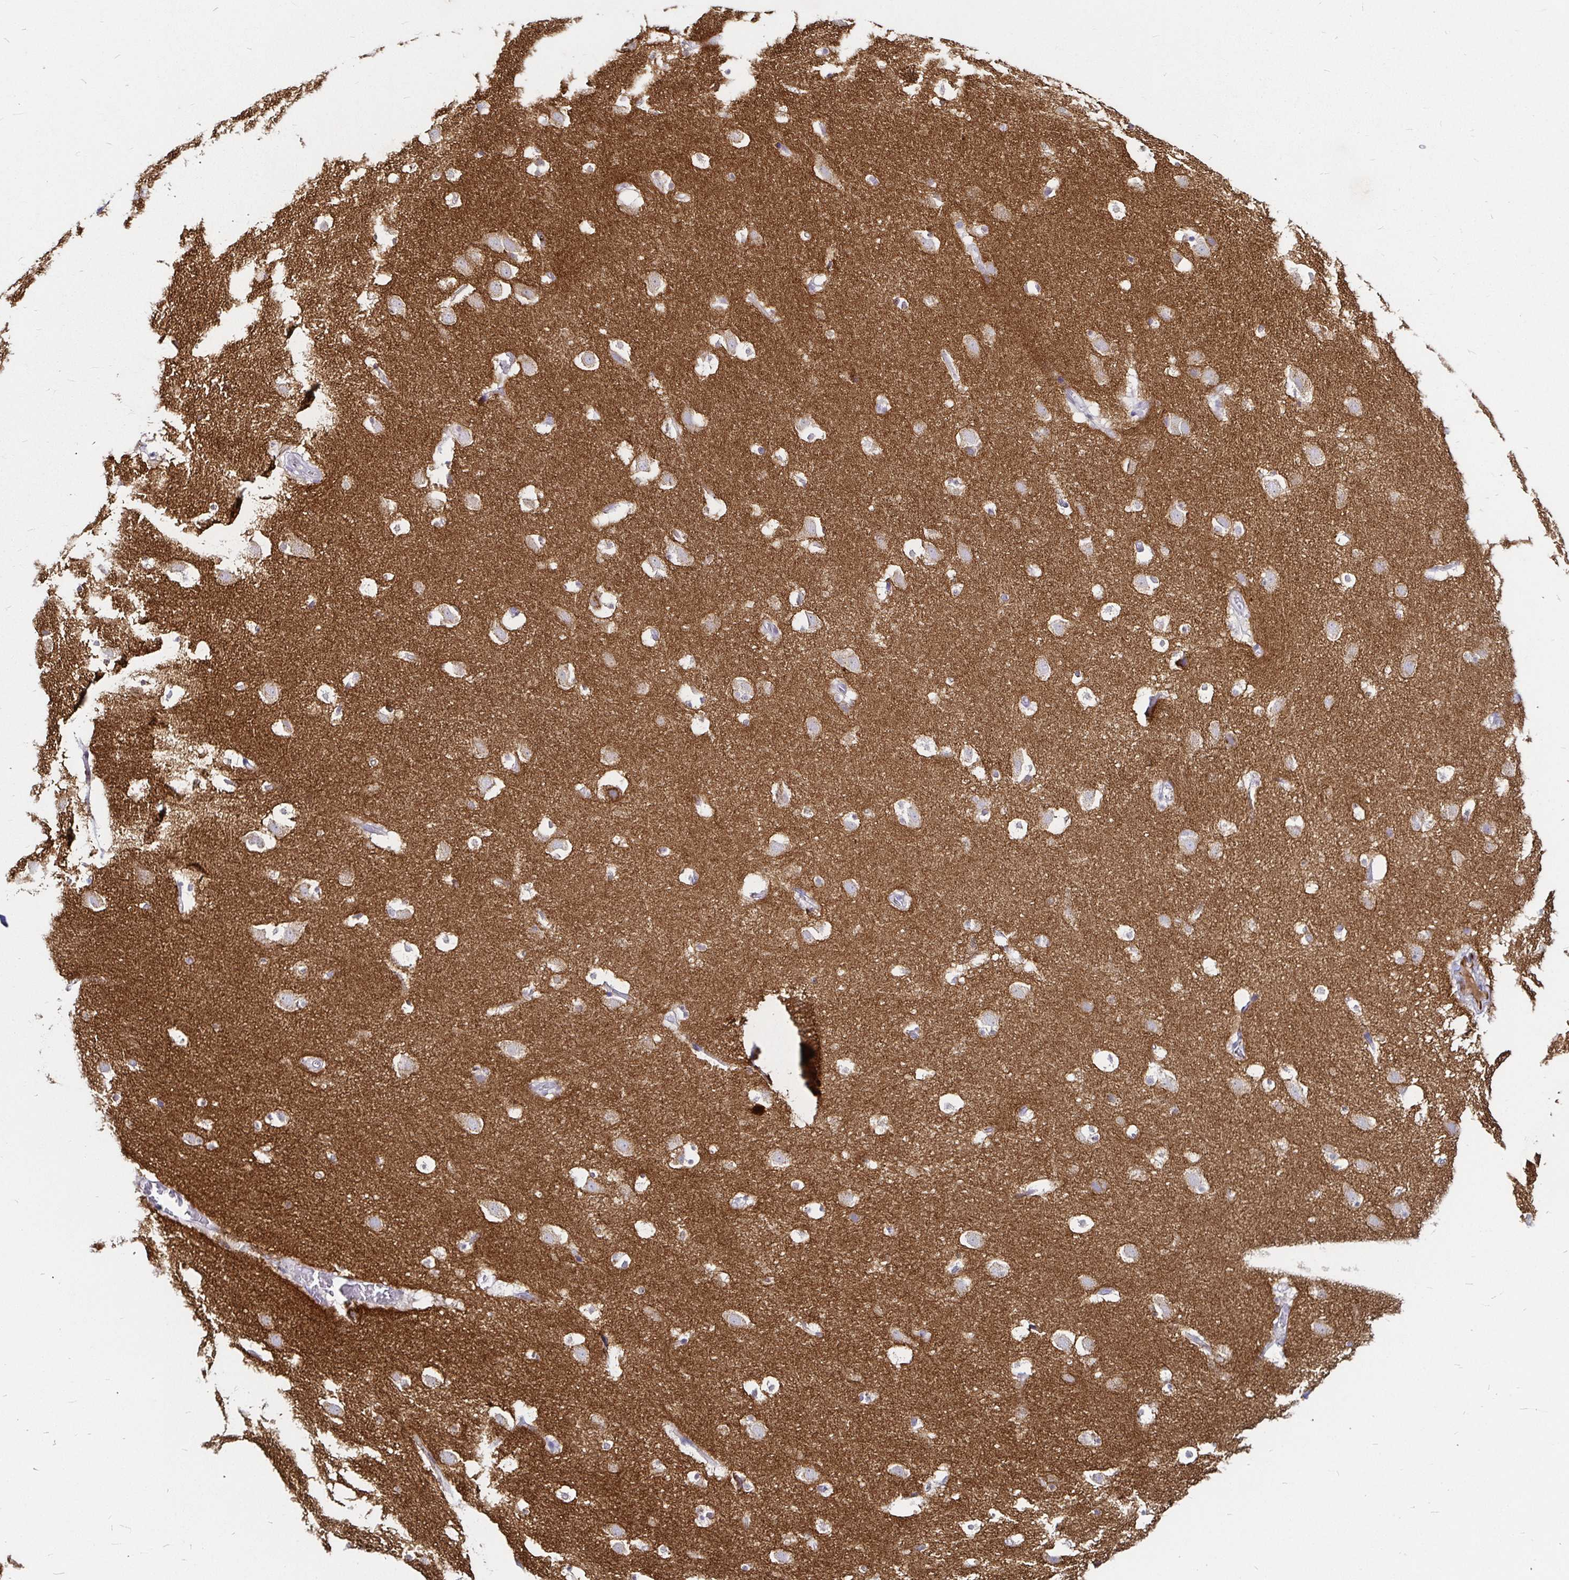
{"staining": {"intensity": "weak", "quantity": "<25%", "location": "cytoplasmic/membranous"}, "tissue": "caudate", "cell_type": "Glial cells", "image_type": "normal", "snomed": [{"axis": "morphology", "description": "Normal tissue, NOS"}, {"axis": "topography", "description": "Lateral ventricle wall"}], "caption": "Protein analysis of benign caudate exhibits no significant positivity in glial cells.", "gene": "FAIM2", "patient": {"sex": "male", "age": 37}}